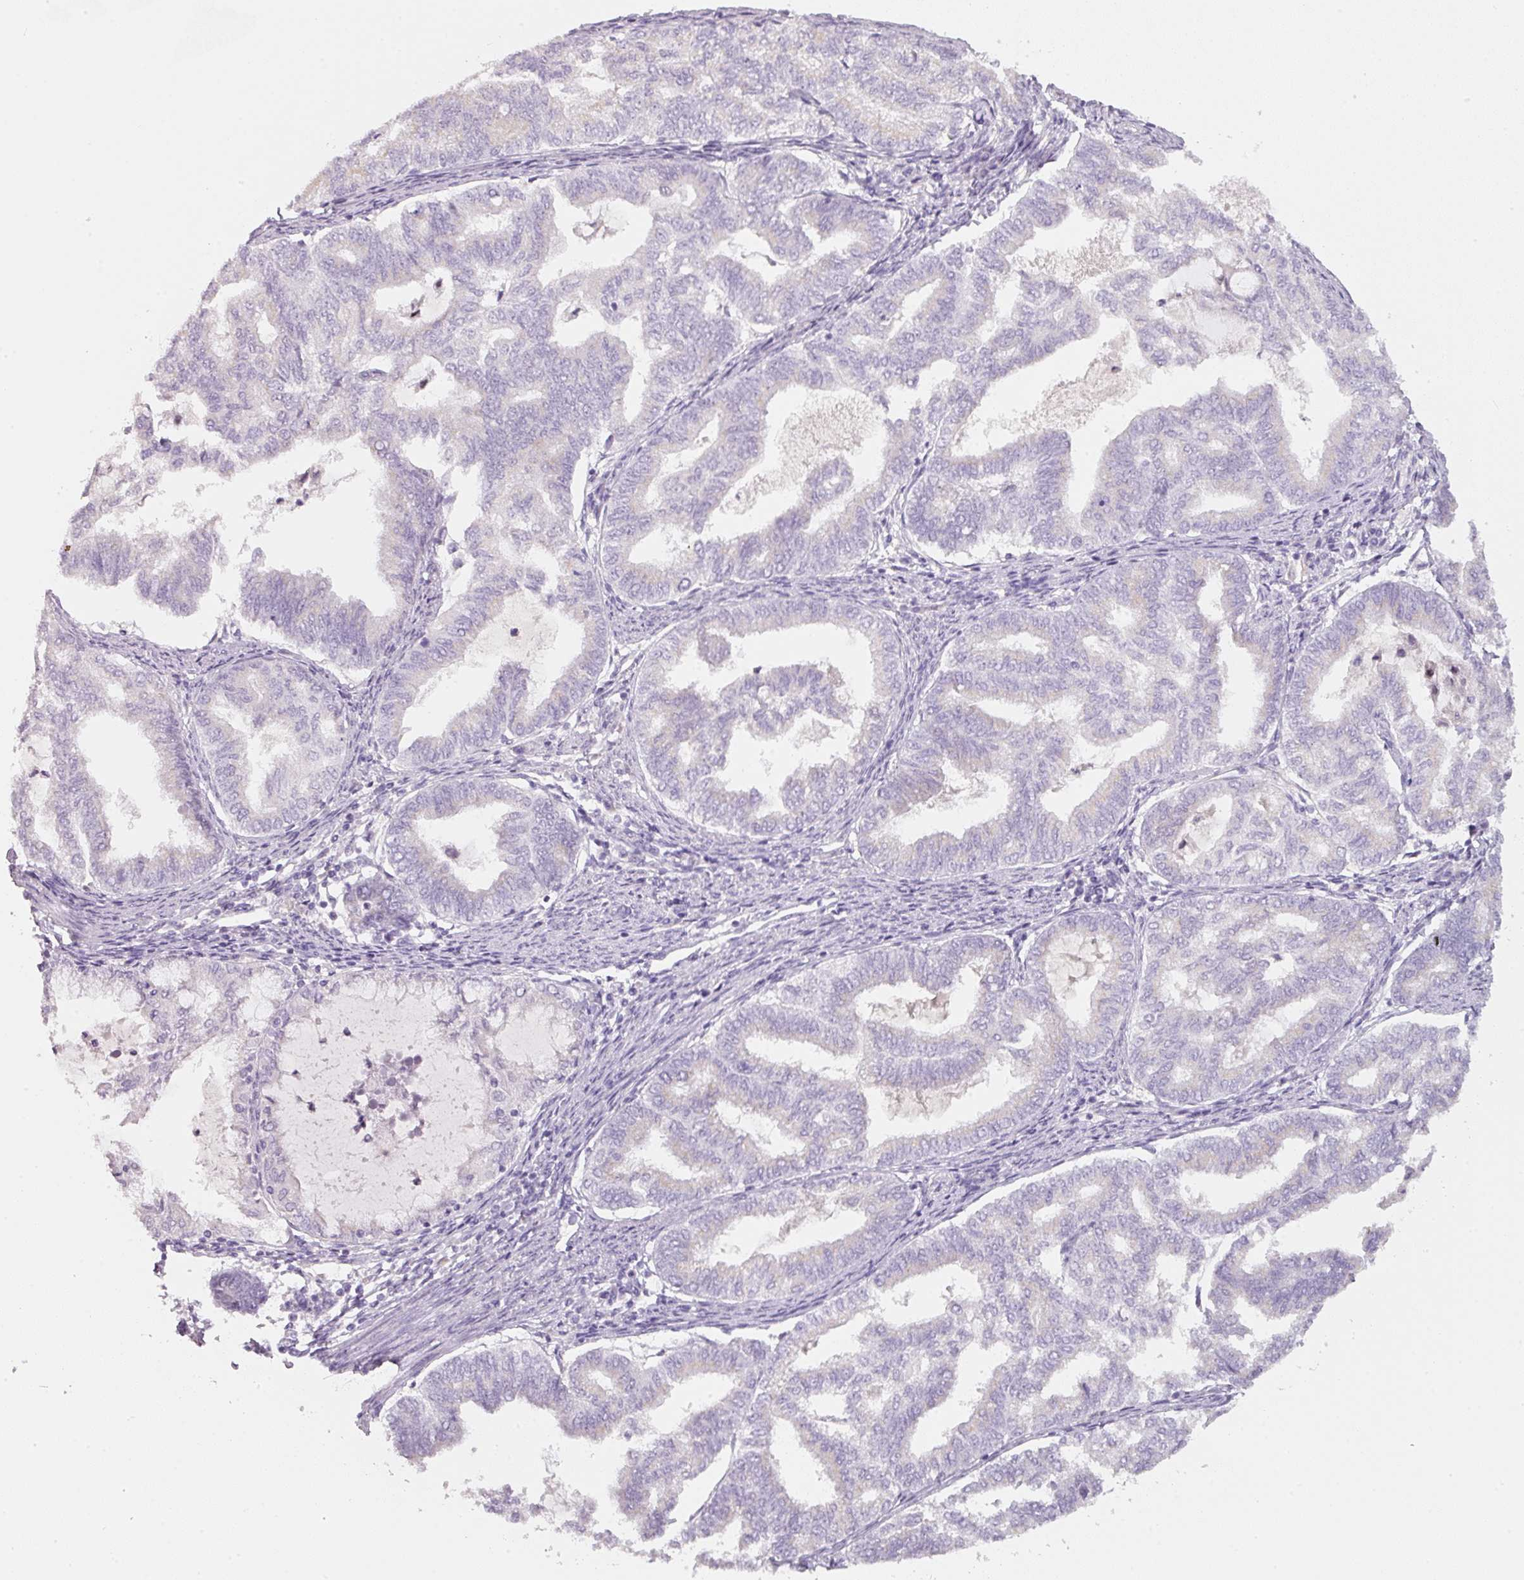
{"staining": {"intensity": "negative", "quantity": "none", "location": "none"}, "tissue": "endometrial cancer", "cell_type": "Tumor cells", "image_type": "cancer", "snomed": [{"axis": "morphology", "description": "Adenocarcinoma, NOS"}, {"axis": "topography", "description": "Endometrium"}], "caption": "DAB immunohistochemical staining of endometrial adenocarcinoma demonstrates no significant staining in tumor cells.", "gene": "ENSG00000206549", "patient": {"sex": "female", "age": 79}}